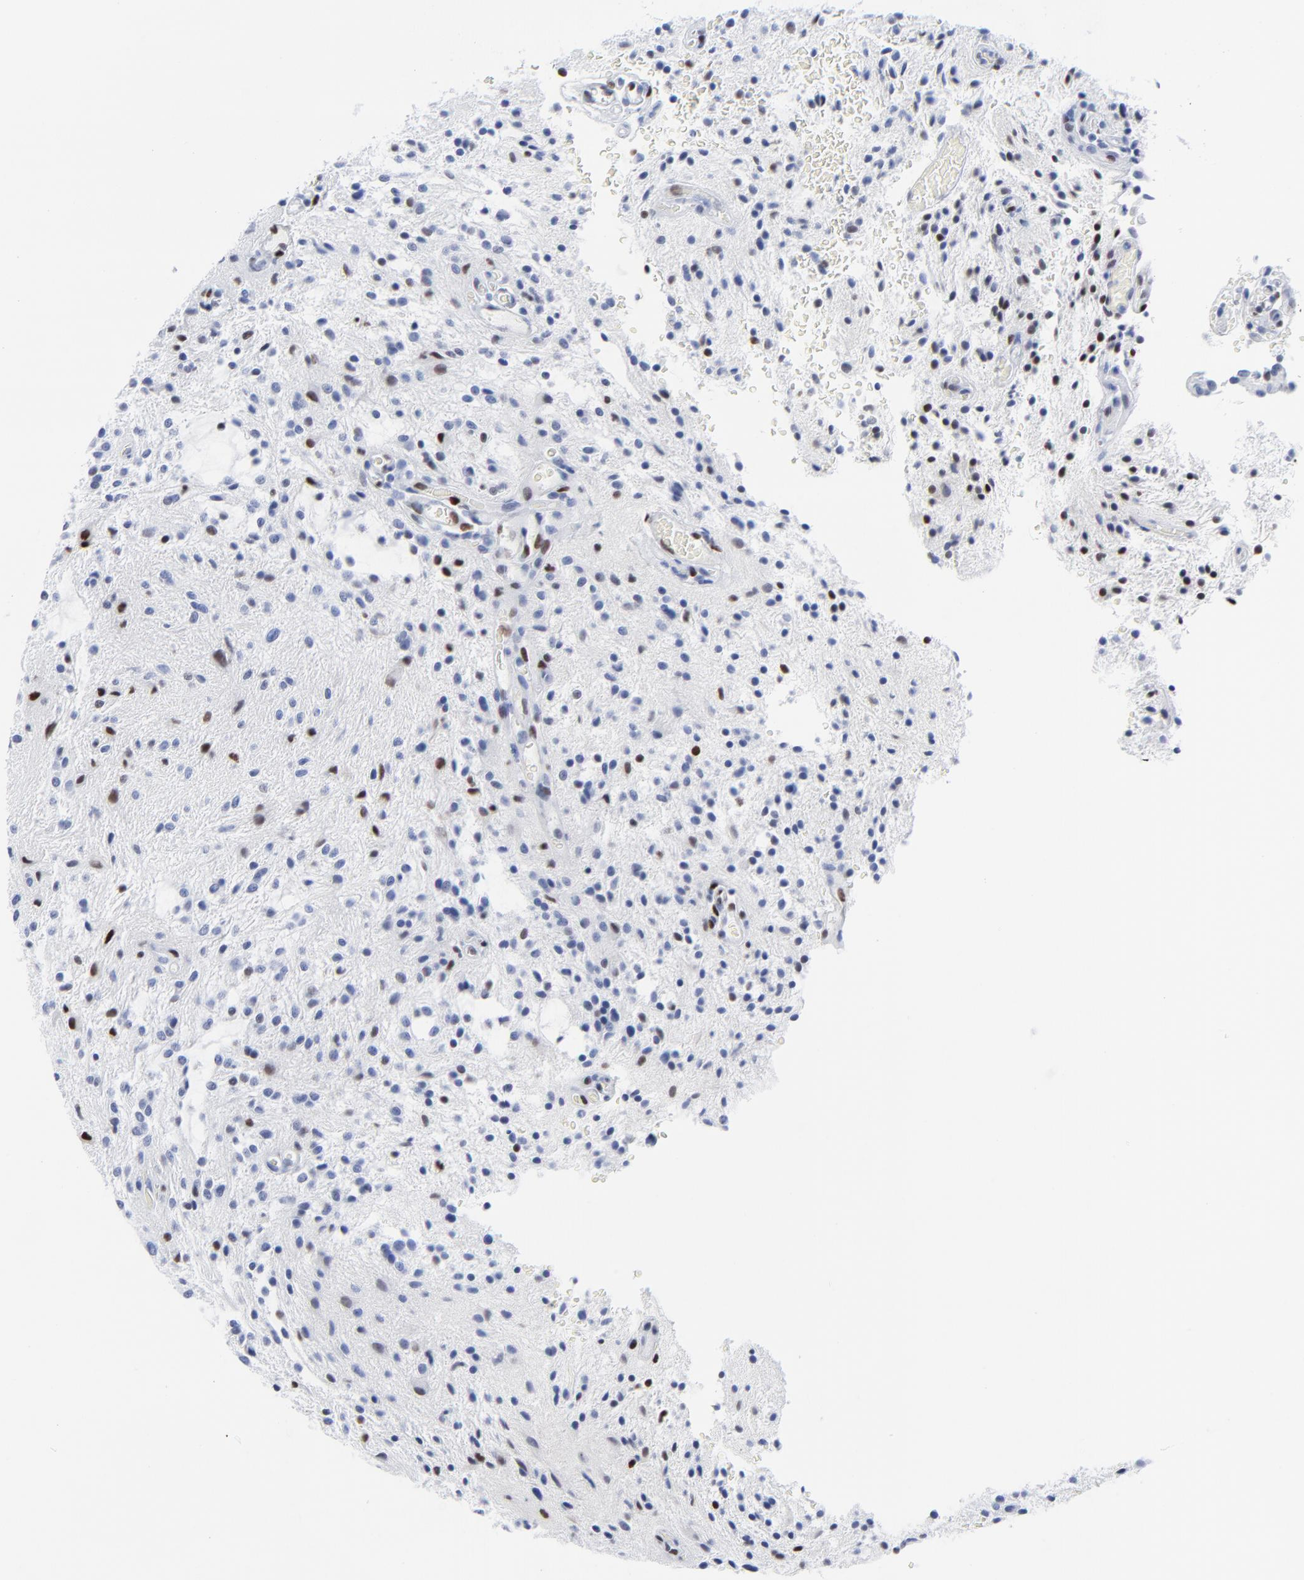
{"staining": {"intensity": "moderate", "quantity": "25%-75%", "location": "nuclear"}, "tissue": "glioma", "cell_type": "Tumor cells", "image_type": "cancer", "snomed": [{"axis": "morphology", "description": "Glioma, malignant, NOS"}, {"axis": "topography", "description": "Cerebellum"}], "caption": "An image showing moderate nuclear expression in approximately 25%-75% of tumor cells in malignant glioma, as visualized by brown immunohistochemical staining.", "gene": "JUN", "patient": {"sex": "female", "age": 10}}